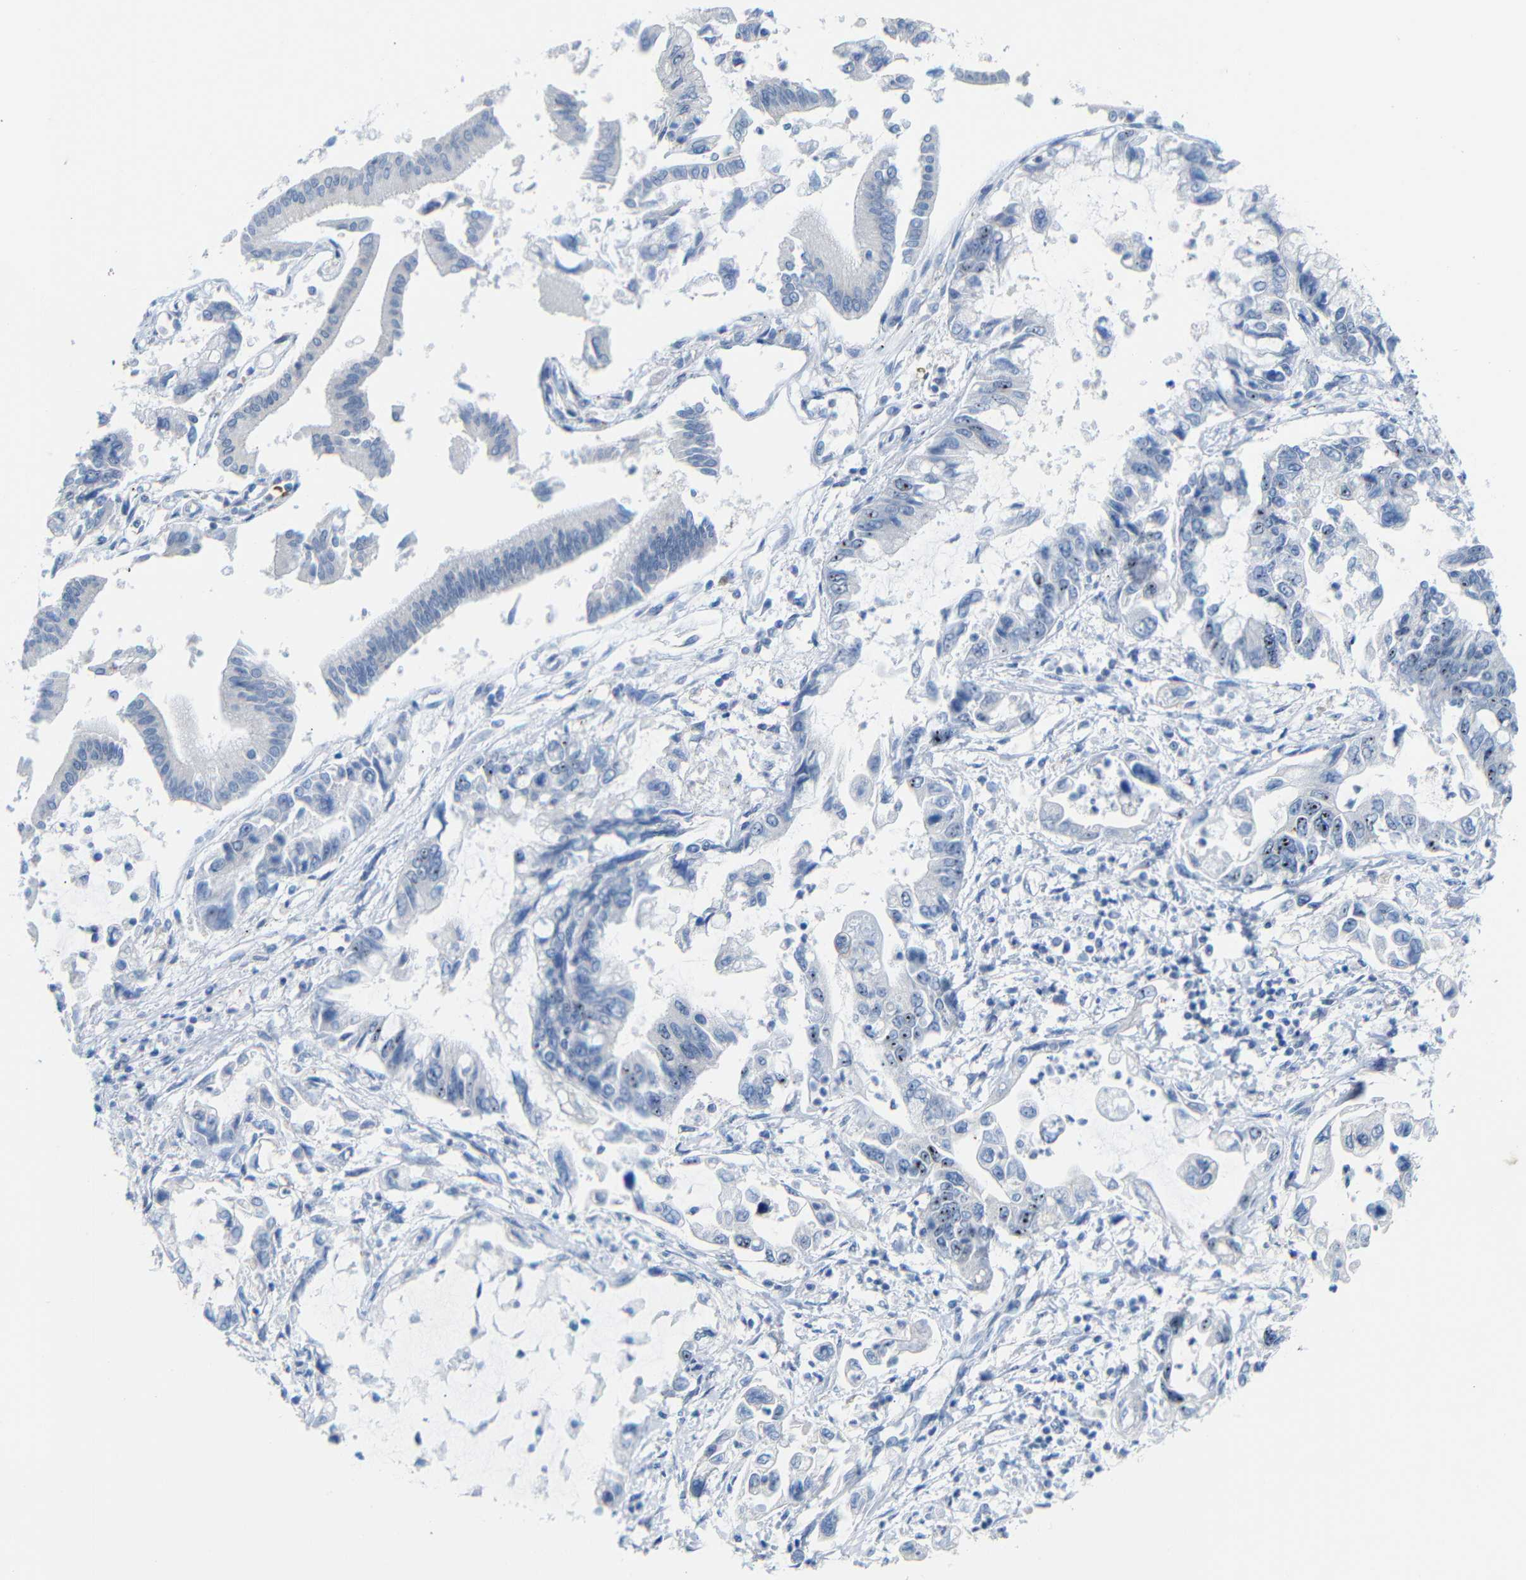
{"staining": {"intensity": "strong", "quantity": "25%-75%", "location": "nuclear"}, "tissue": "pancreatic cancer", "cell_type": "Tumor cells", "image_type": "cancer", "snomed": [{"axis": "morphology", "description": "Adenocarcinoma, NOS"}, {"axis": "topography", "description": "Pancreas"}], "caption": "Immunohistochemical staining of pancreatic adenocarcinoma displays high levels of strong nuclear staining in about 25%-75% of tumor cells.", "gene": "C1orf210", "patient": {"sex": "male", "age": 56}}